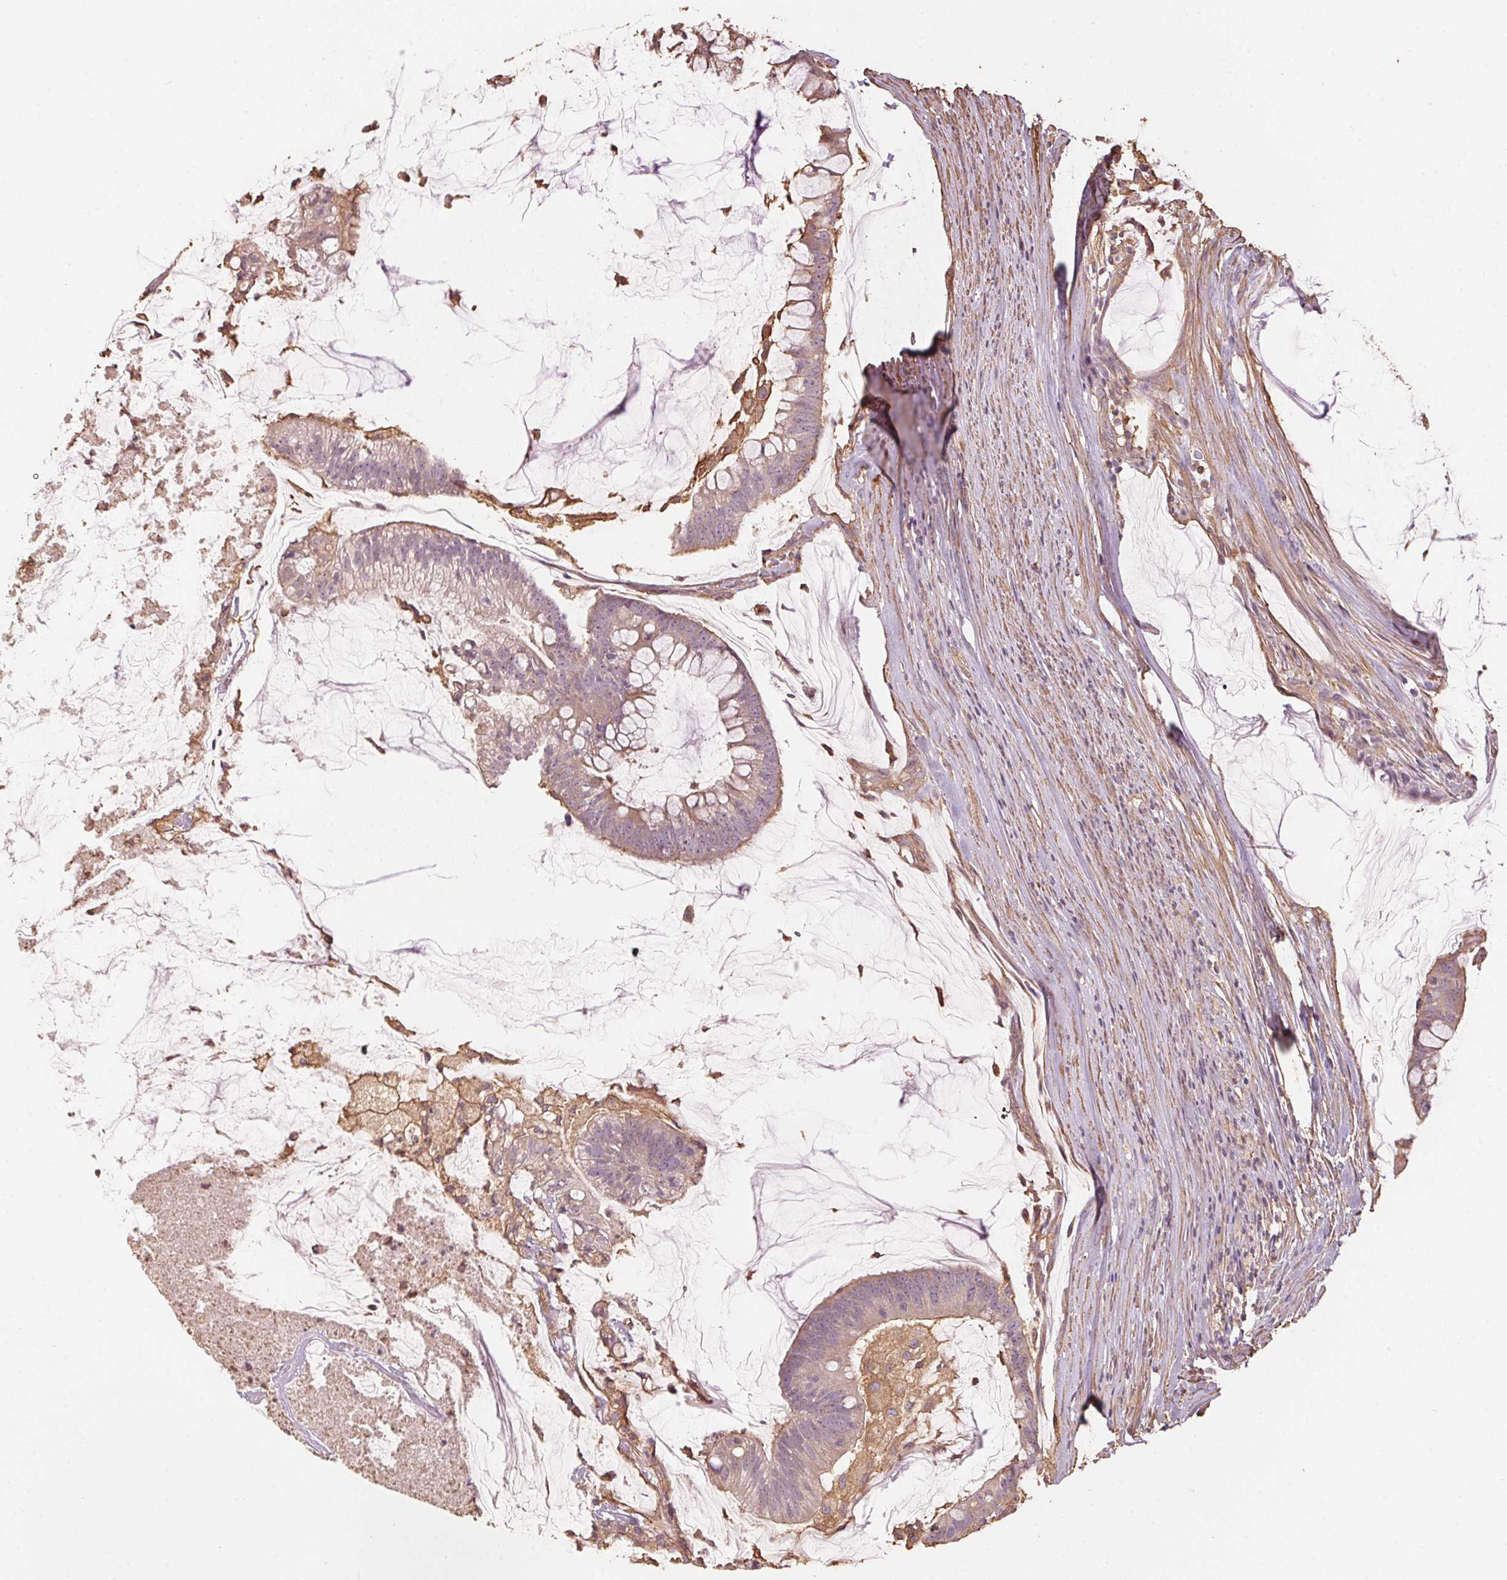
{"staining": {"intensity": "weak", "quantity": "25%-75%", "location": "cytoplasmic/membranous"}, "tissue": "colorectal cancer", "cell_type": "Tumor cells", "image_type": "cancer", "snomed": [{"axis": "morphology", "description": "Adenocarcinoma, NOS"}, {"axis": "topography", "description": "Colon"}], "caption": "An IHC histopathology image of neoplastic tissue is shown. Protein staining in brown highlights weak cytoplasmic/membranous positivity in colorectal cancer (adenocarcinoma) within tumor cells.", "gene": "QDPR", "patient": {"sex": "male", "age": 62}}